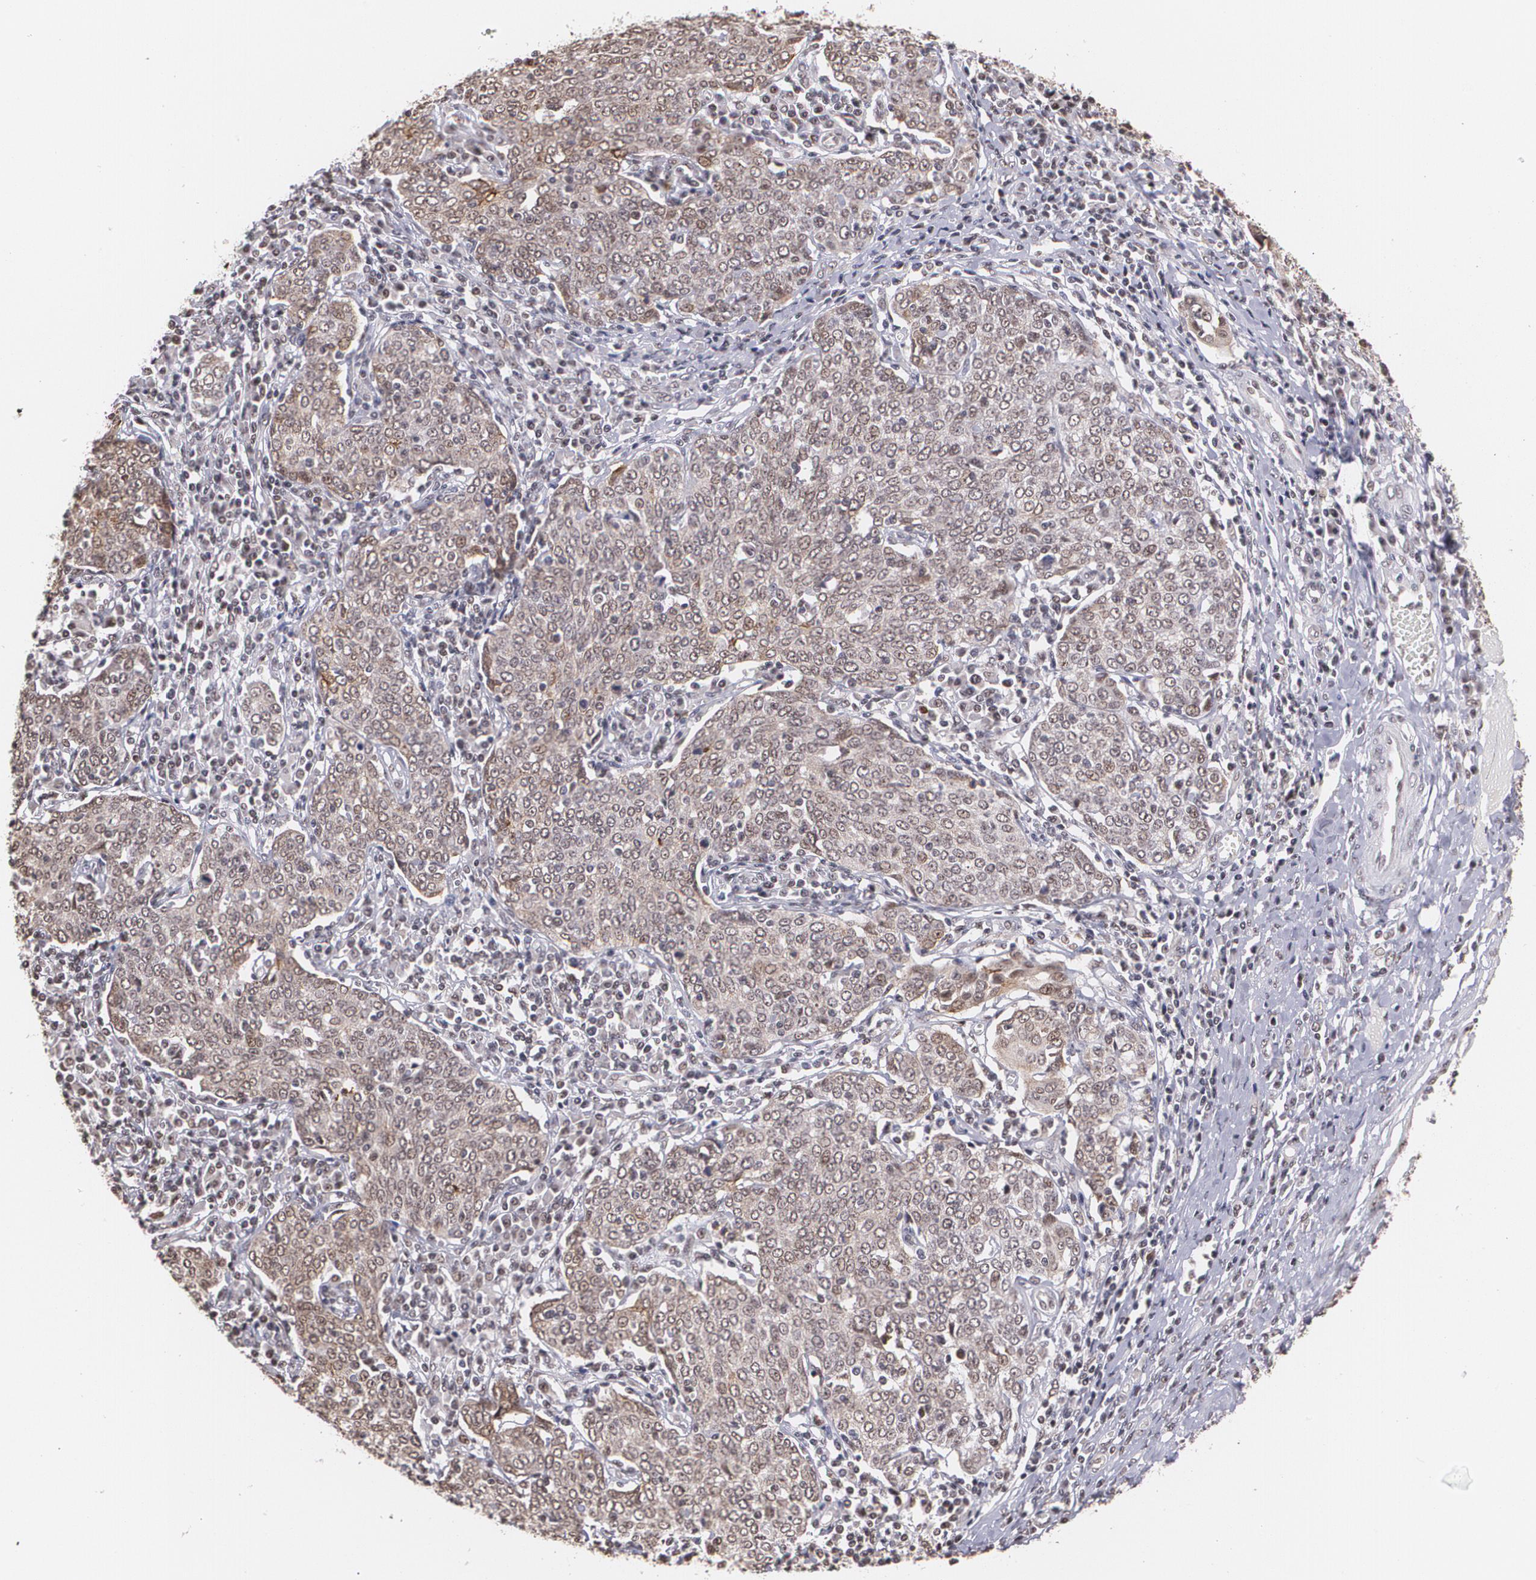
{"staining": {"intensity": "moderate", "quantity": ">75%", "location": "cytoplasmic/membranous,nuclear"}, "tissue": "cervical cancer", "cell_type": "Tumor cells", "image_type": "cancer", "snomed": [{"axis": "morphology", "description": "Squamous cell carcinoma, NOS"}, {"axis": "topography", "description": "Cervix"}], "caption": "Protein expression by immunohistochemistry (IHC) demonstrates moderate cytoplasmic/membranous and nuclear positivity in approximately >75% of tumor cells in squamous cell carcinoma (cervical). (DAB = brown stain, brightfield microscopy at high magnification).", "gene": "C6orf15", "patient": {"sex": "female", "age": 40}}